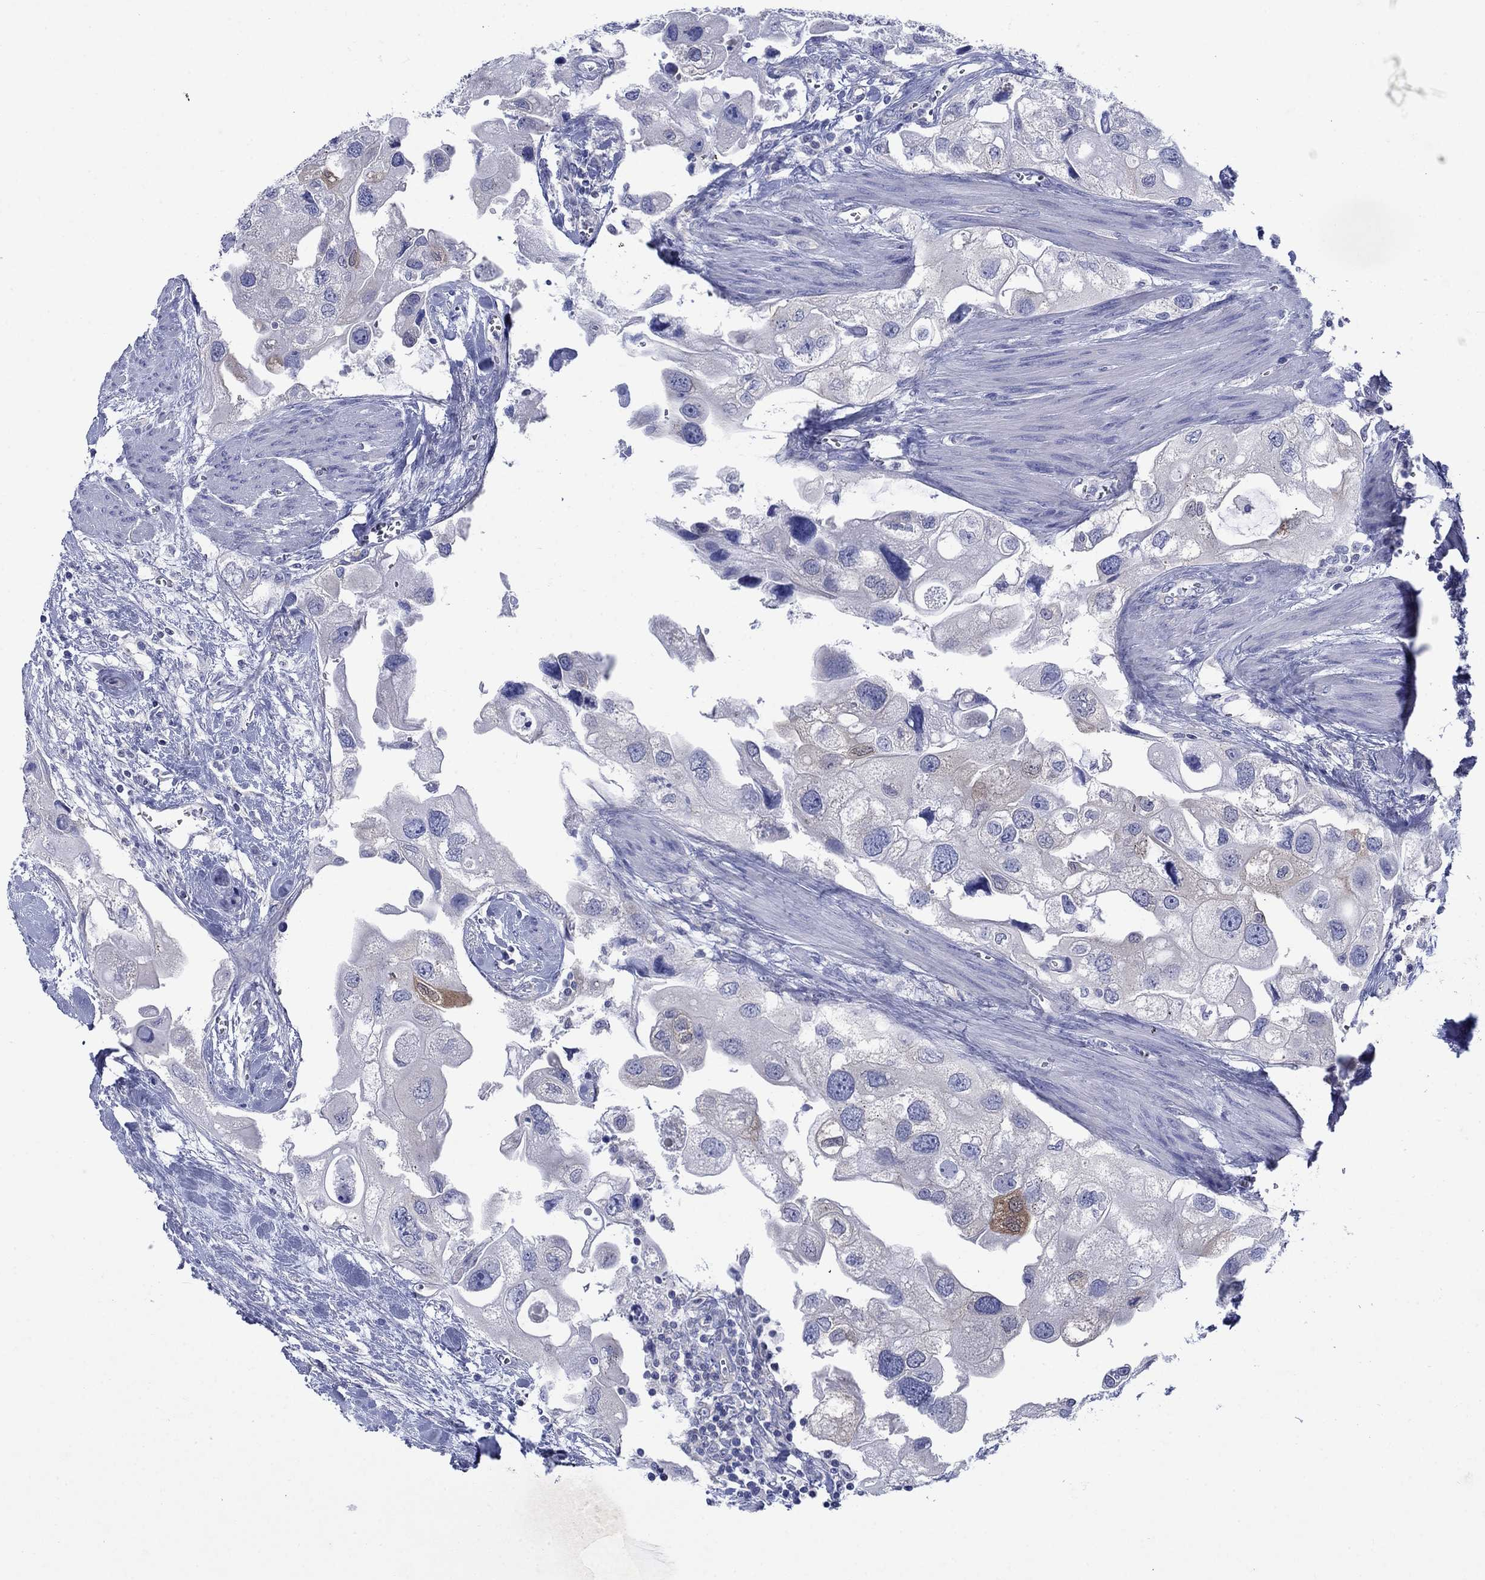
{"staining": {"intensity": "negative", "quantity": "none", "location": "none"}, "tissue": "urothelial cancer", "cell_type": "Tumor cells", "image_type": "cancer", "snomed": [{"axis": "morphology", "description": "Urothelial carcinoma, High grade"}, {"axis": "topography", "description": "Urinary bladder"}], "caption": "A micrograph of human urothelial cancer is negative for staining in tumor cells.", "gene": "SULT2B1", "patient": {"sex": "male", "age": 59}}